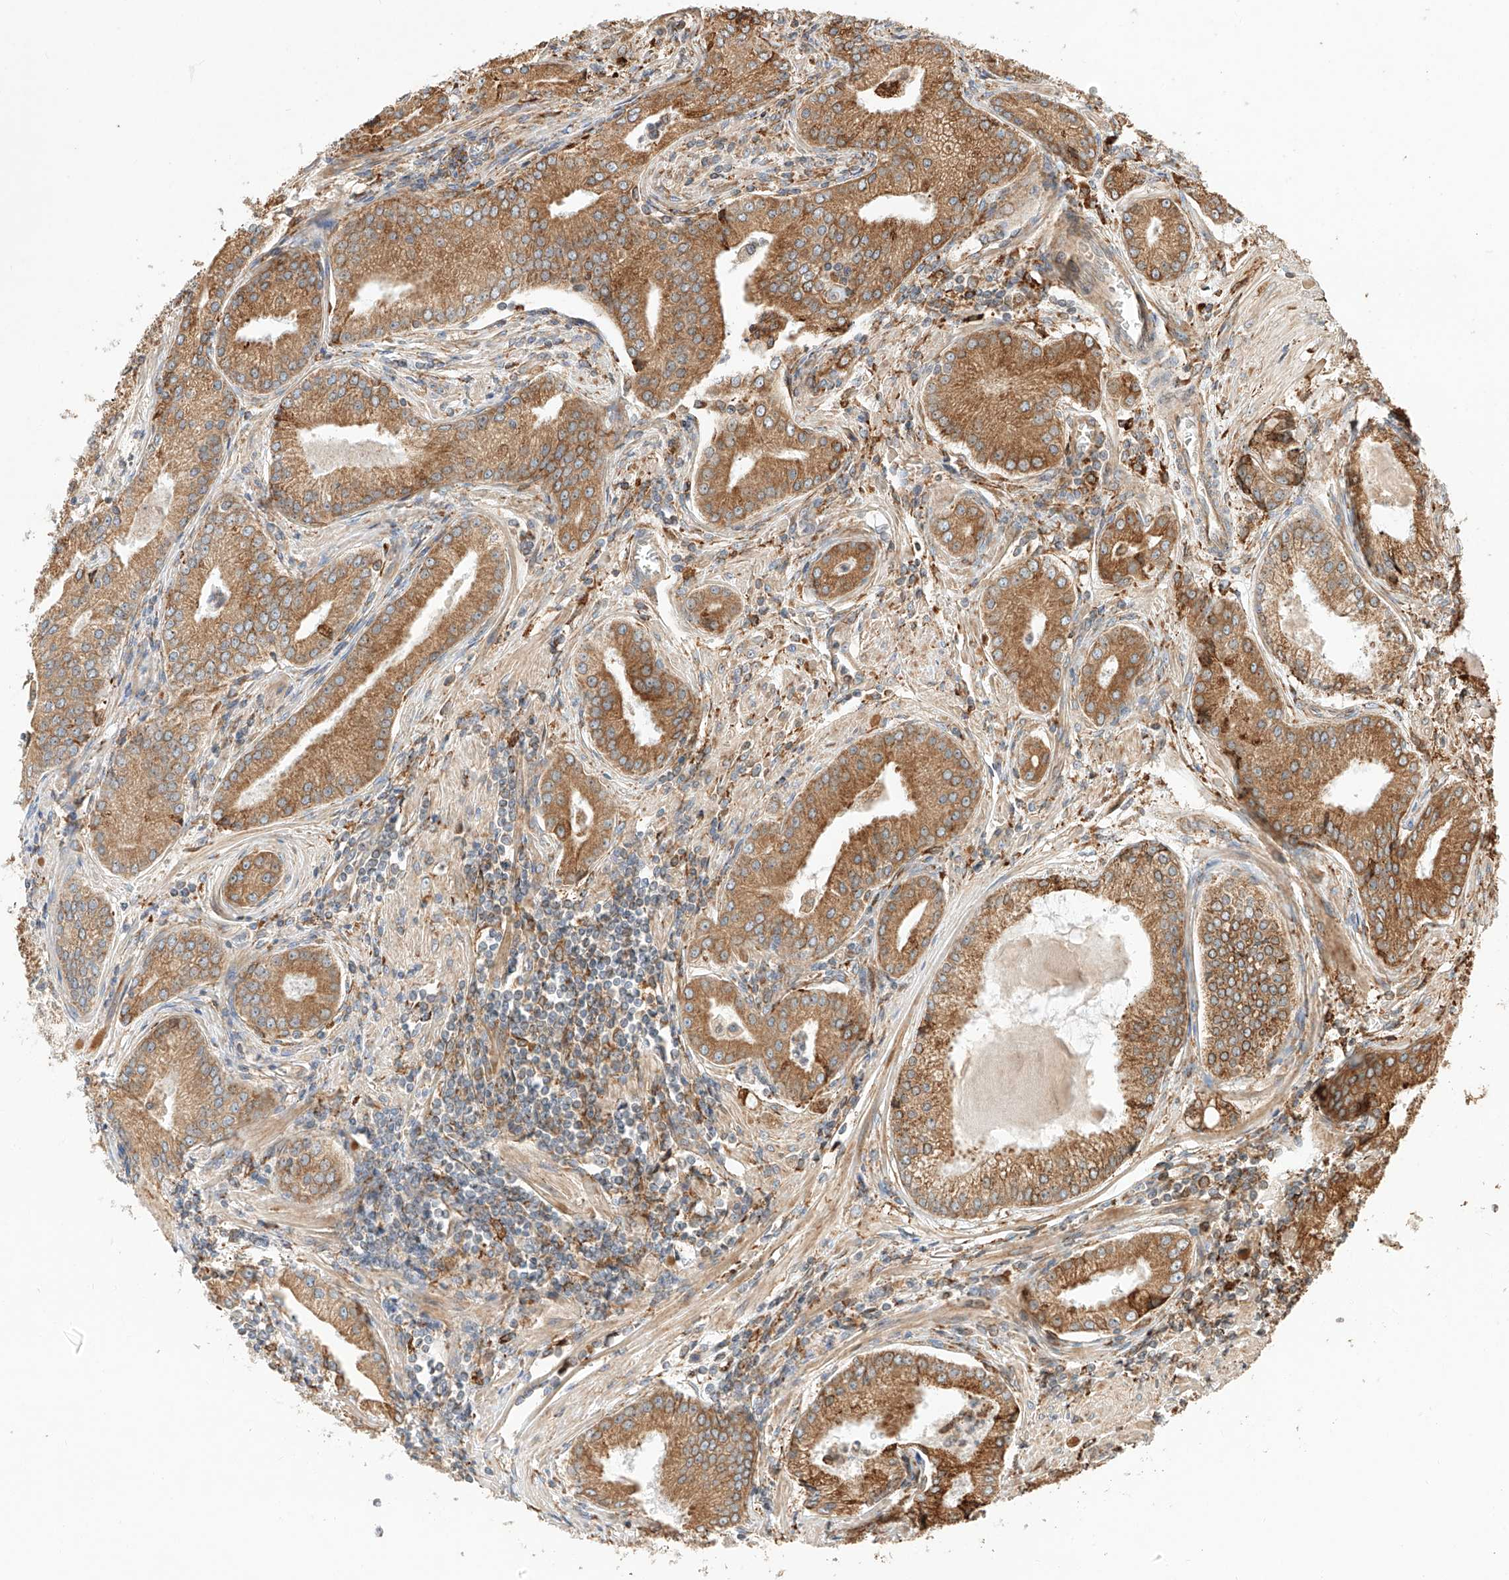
{"staining": {"intensity": "moderate", "quantity": ">75%", "location": "cytoplasmic/membranous"}, "tissue": "prostate cancer", "cell_type": "Tumor cells", "image_type": "cancer", "snomed": [{"axis": "morphology", "description": "Adenocarcinoma, Low grade"}, {"axis": "topography", "description": "Prostate"}], "caption": "Immunohistochemical staining of adenocarcinoma (low-grade) (prostate) exhibits medium levels of moderate cytoplasmic/membranous protein positivity in approximately >75% of tumor cells.", "gene": "ZNF84", "patient": {"sex": "male", "age": 54}}